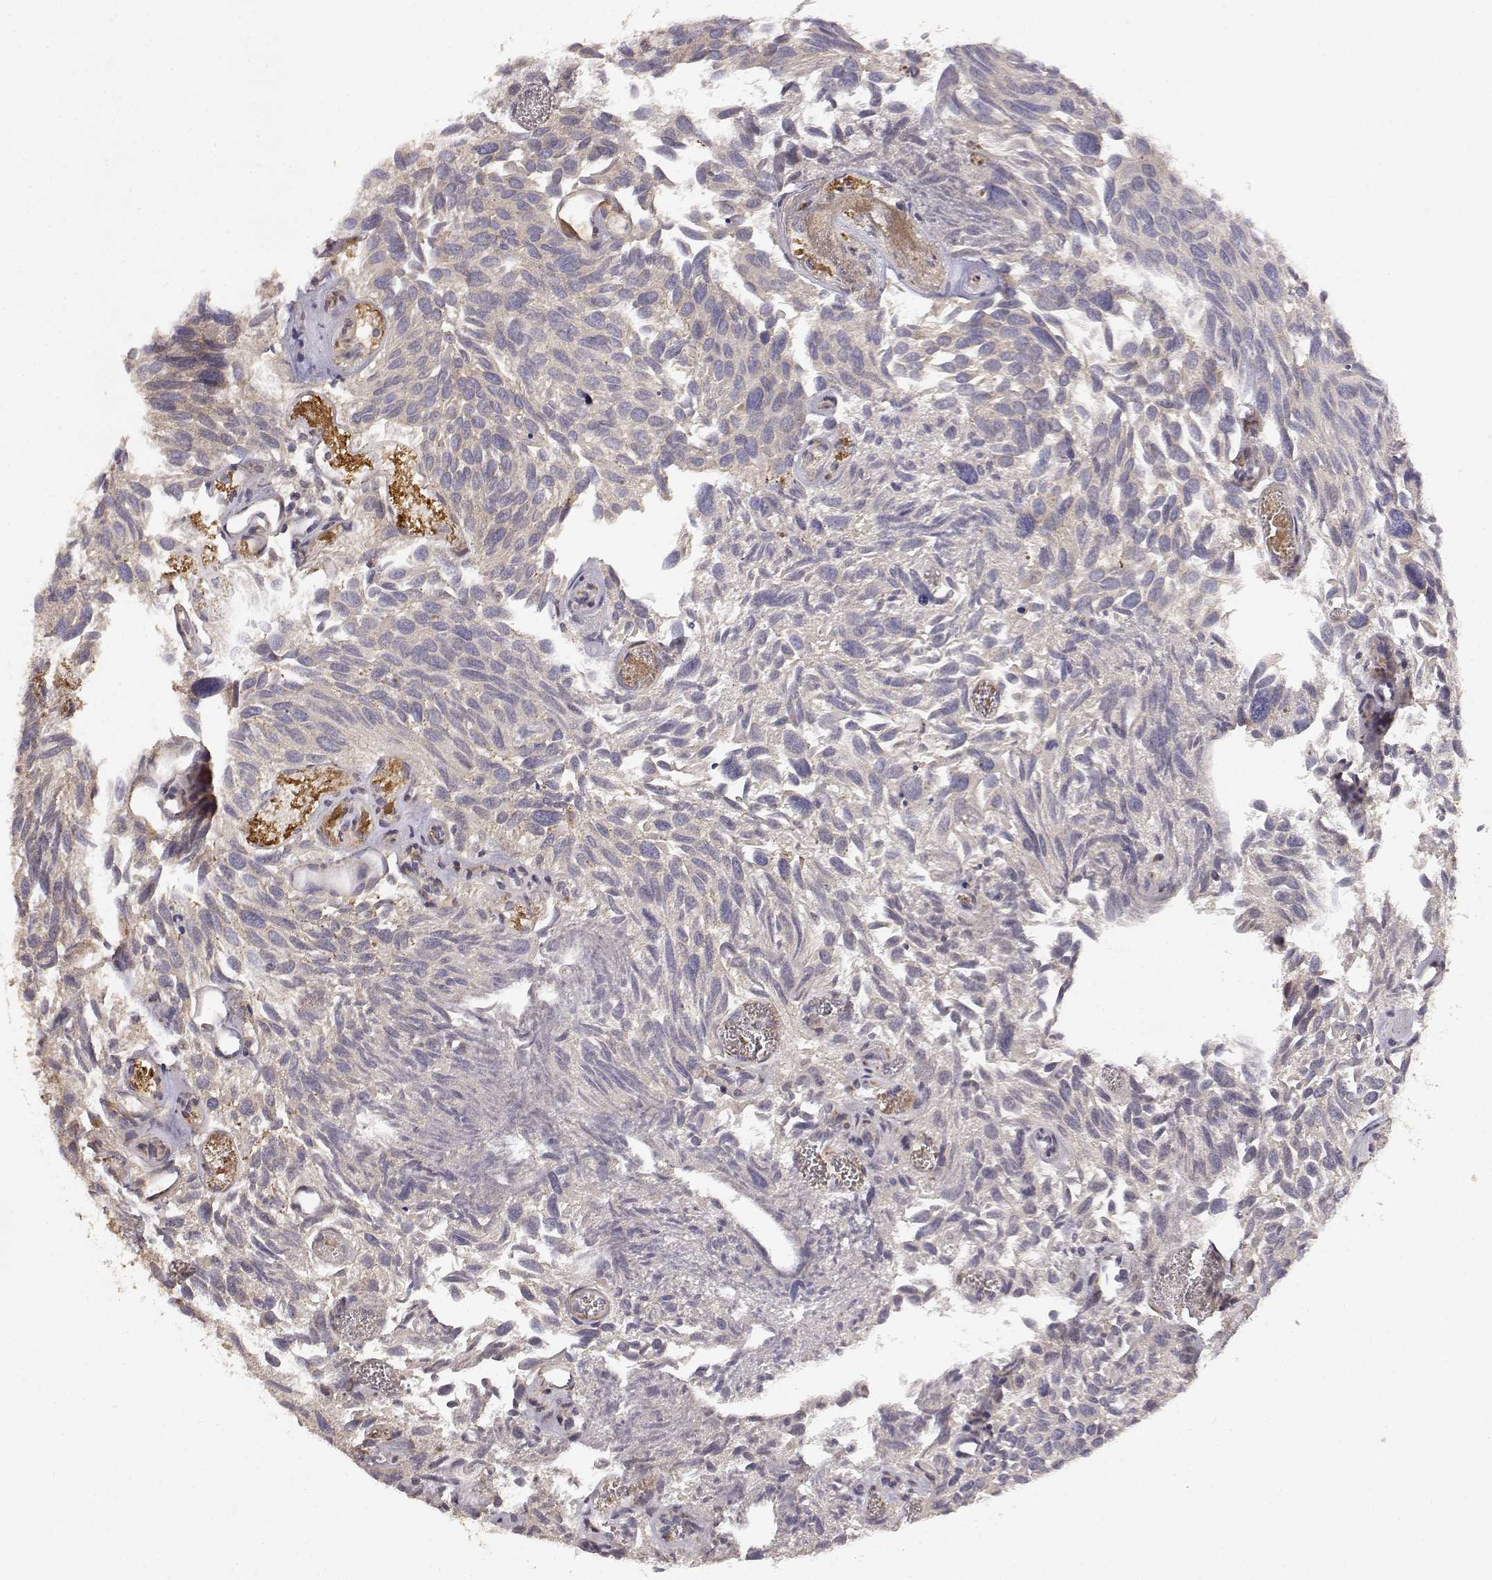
{"staining": {"intensity": "weak", "quantity": ">75%", "location": "cytoplasmic/membranous"}, "tissue": "urothelial cancer", "cell_type": "Tumor cells", "image_type": "cancer", "snomed": [{"axis": "morphology", "description": "Urothelial carcinoma, Low grade"}, {"axis": "topography", "description": "Urinary bladder"}], "caption": "Brown immunohistochemical staining in human urothelial cancer shows weak cytoplasmic/membranous positivity in approximately >75% of tumor cells. Nuclei are stained in blue.", "gene": "PICK1", "patient": {"sex": "female", "age": 69}}